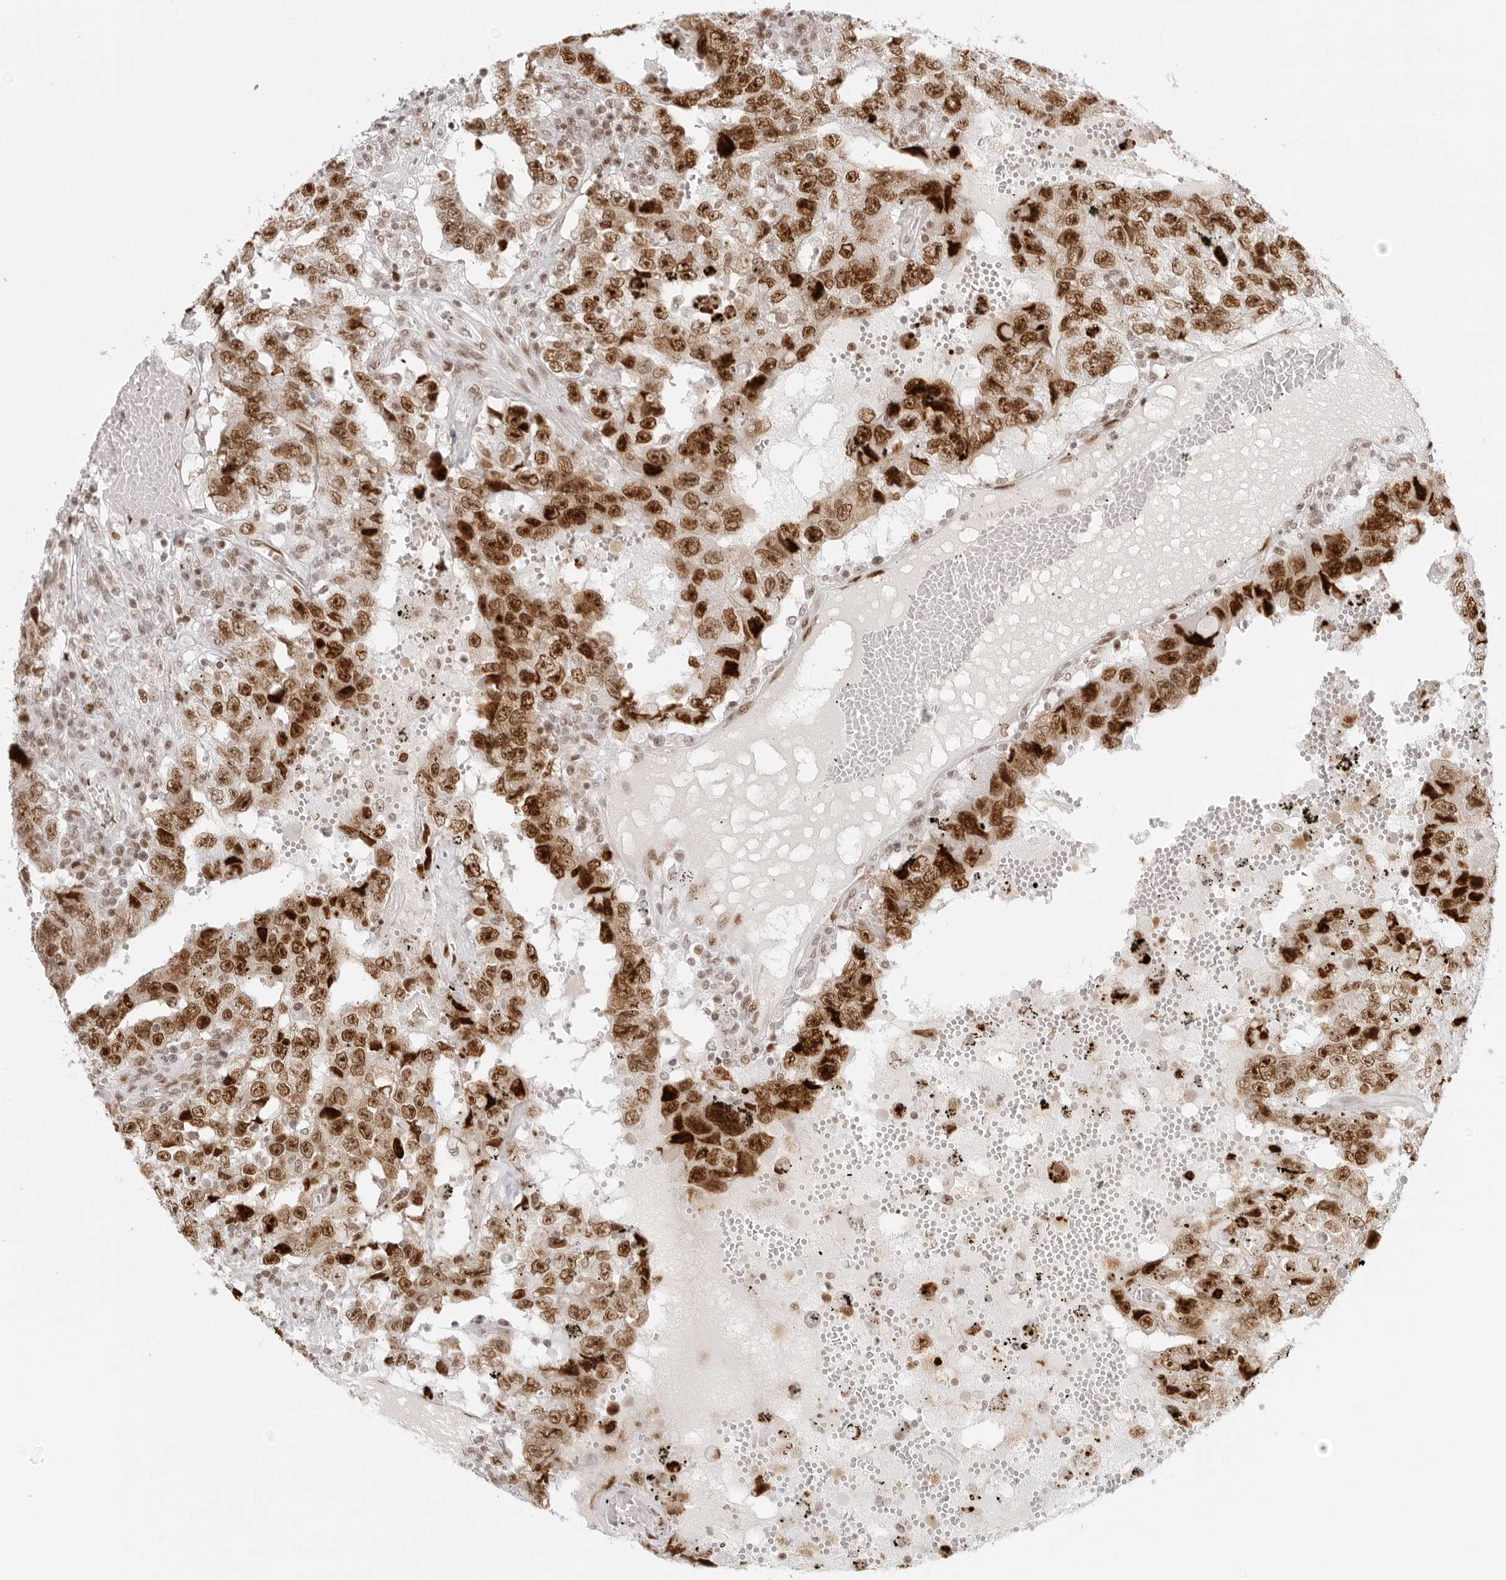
{"staining": {"intensity": "strong", "quantity": ">75%", "location": "nuclear"}, "tissue": "testis cancer", "cell_type": "Tumor cells", "image_type": "cancer", "snomed": [{"axis": "morphology", "description": "Carcinoma, Embryonal, NOS"}, {"axis": "topography", "description": "Testis"}], "caption": "Immunohistochemistry of testis embryonal carcinoma exhibits high levels of strong nuclear expression in about >75% of tumor cells.", "gene": "RCC1", "patient": {"sex": "male", "age": 26}}